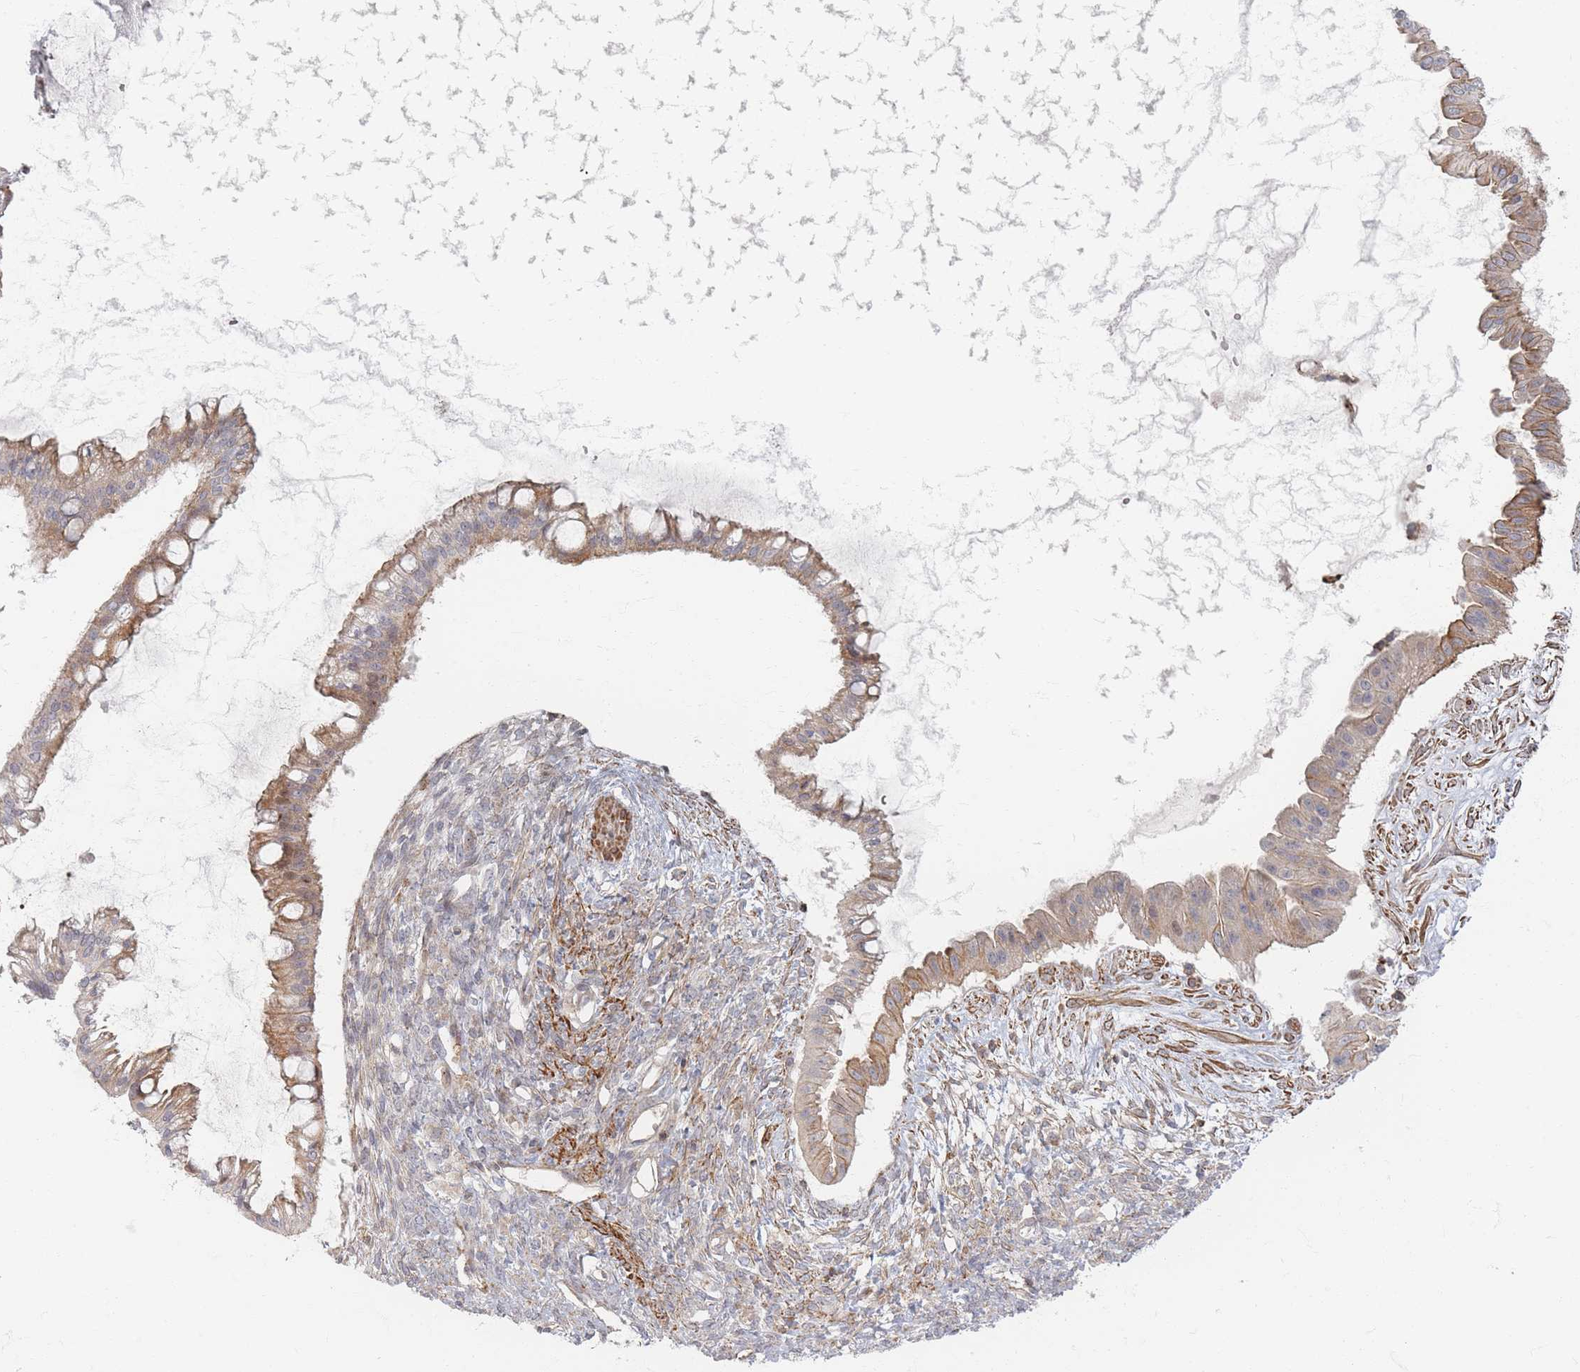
{"staining": {"intensity": "moderate", "quantity": ">75%", "location": "cytoplasmic/membranous"}, "tissue": "ovarian cancer", "cell_type": "Tumor cells", "image_type": "cancer", "snomed": [{"axis": "morphology", "description": "Cystadenocarcinoma, mucinous, NOS"}, {"axis": "topography", "description": "Ovary"}], "caption": "Brown immunohistochemical staining in human mucinous cystadenocarcinoma (ovarian) demonstrates moderate cytoplasmic/membranous expression in approximately >75% of tumor cells.", "gene": "ZNF852", "patient": {"sex": "female", "age": 73}}